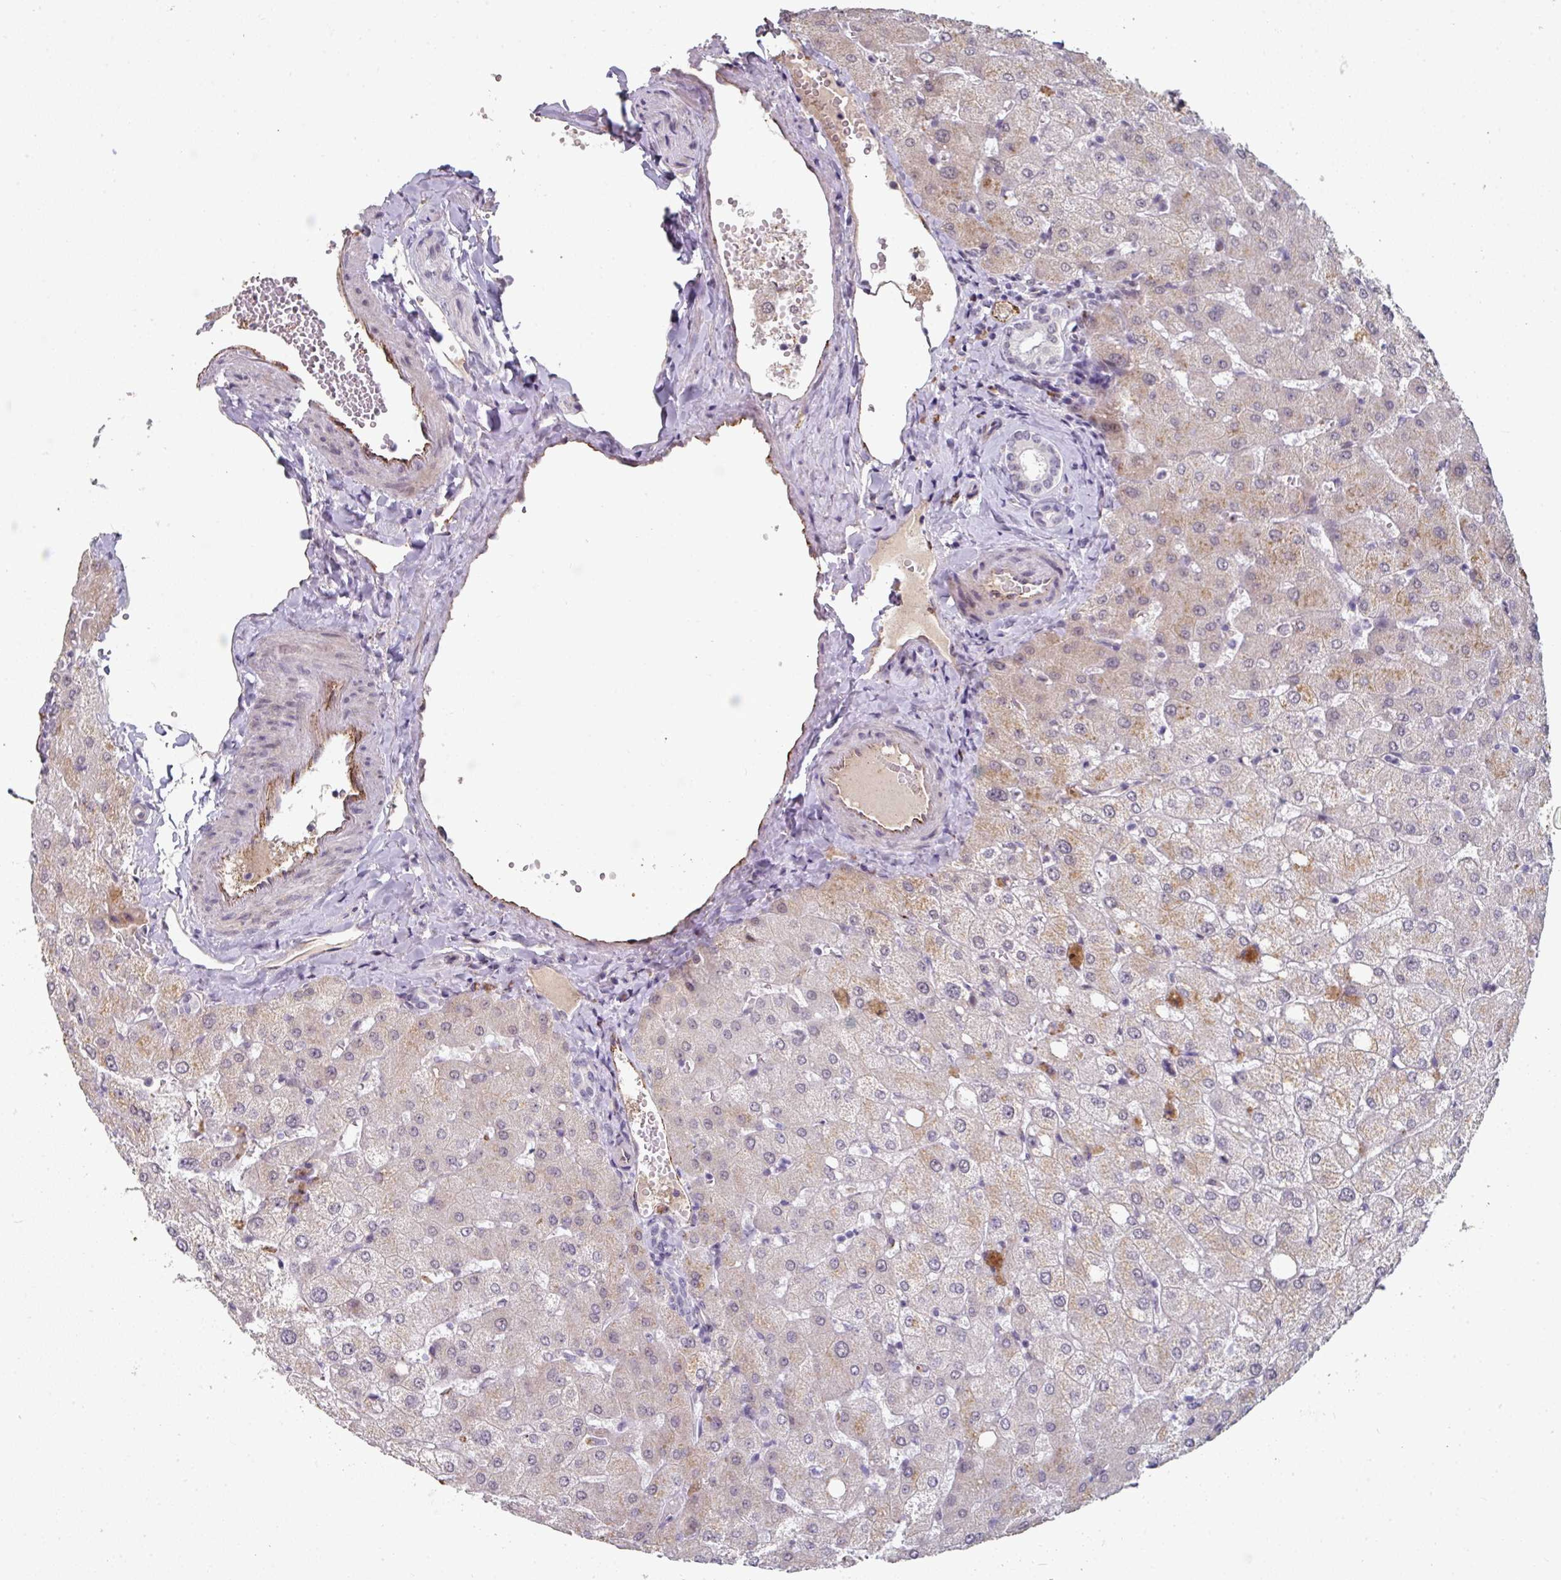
{"staining": {"intensity": "negative", "quantity": "none", "location": "none"}, "tissue": "liver", "cell_type": "Cholangiocytes", "image_type": "normal", "snomed": [{"axis": "morphology", "description": "Normal tissue, NOS"}, {"axis": "topography", "description": "Liver"}], "caption": "Liver stained for a protein using immunohistochemistry (IHC) reveals no expression cholangiocytes.", "gene": "SIDT2", "patient": {"sex": "female", "age": 54}}